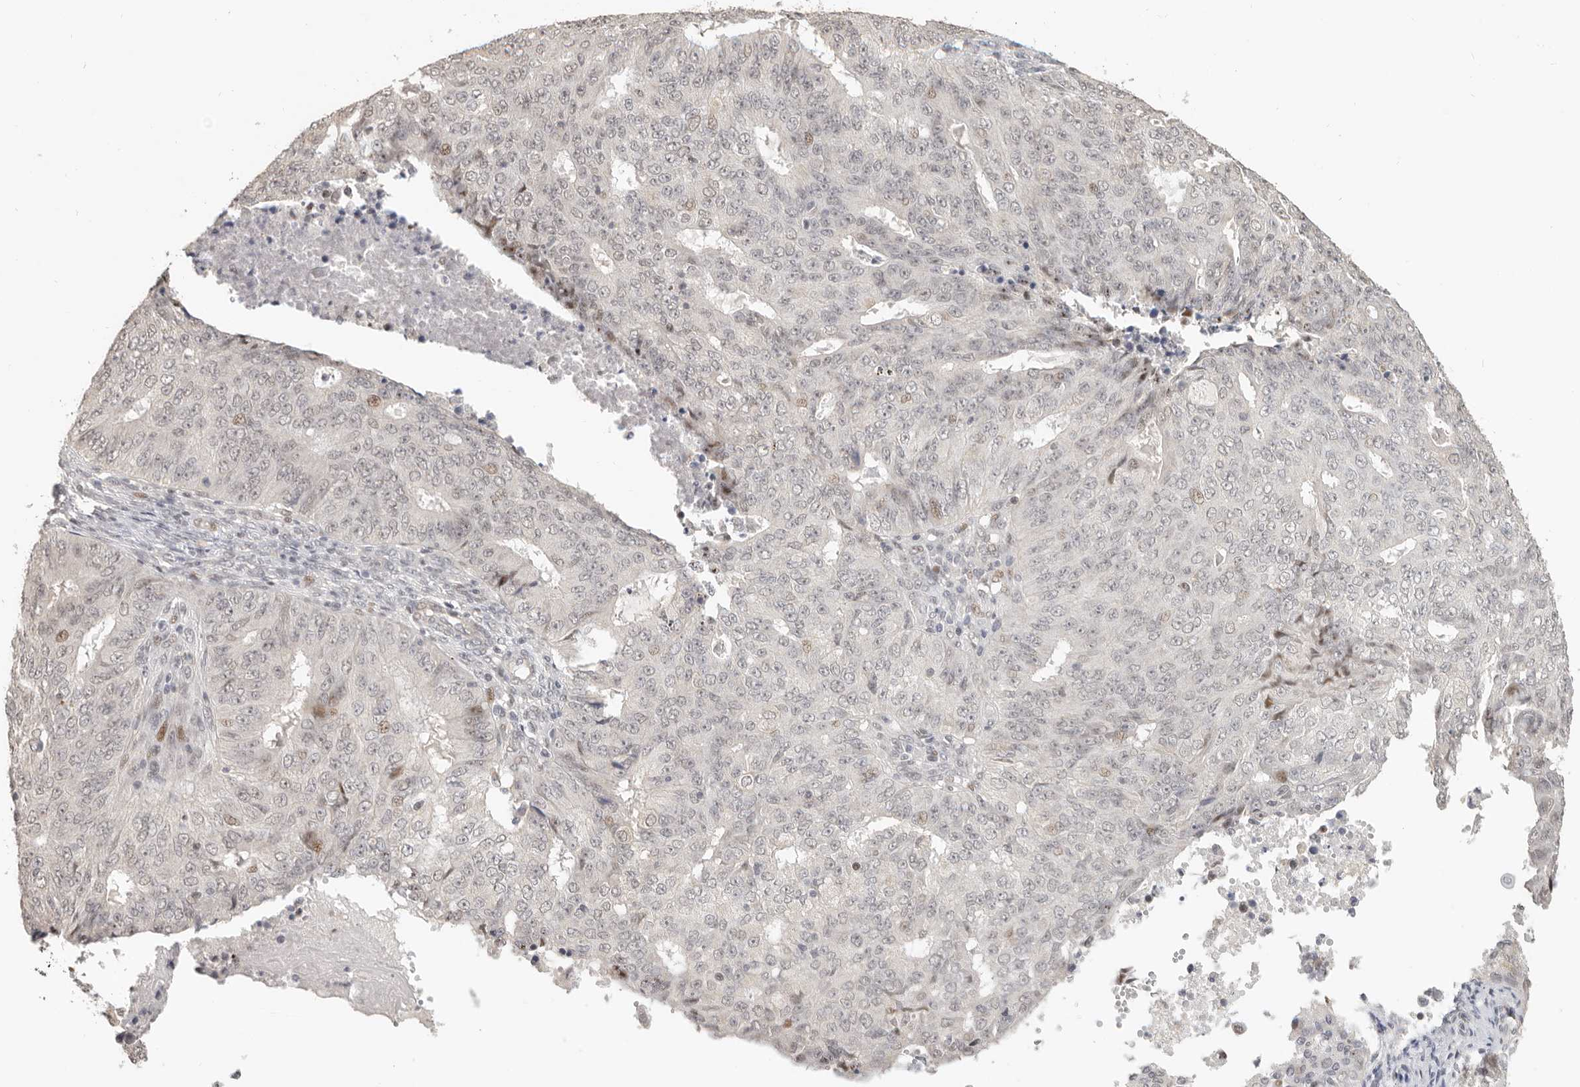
{"staining": {"intensity": "weak", "quantity": "<25%", "location": "nuclear"}, "tissue": "endometrial cancer", "cell_type": "Tumor cells", "image_type": "cancer", "snomed": [{"axis": "morphology", "description": "Adenocarcinoma, NOS"}, {"axis": "topography", "description": "Endometrium"}], "caption": "Tumor cells show no significant positivity in endometrial adenocarcinoma. (IHC, brightfield microscopy, high magnification).", "gene": "GPBP1L1", "patient": {"sex": "female", "age": 32}}